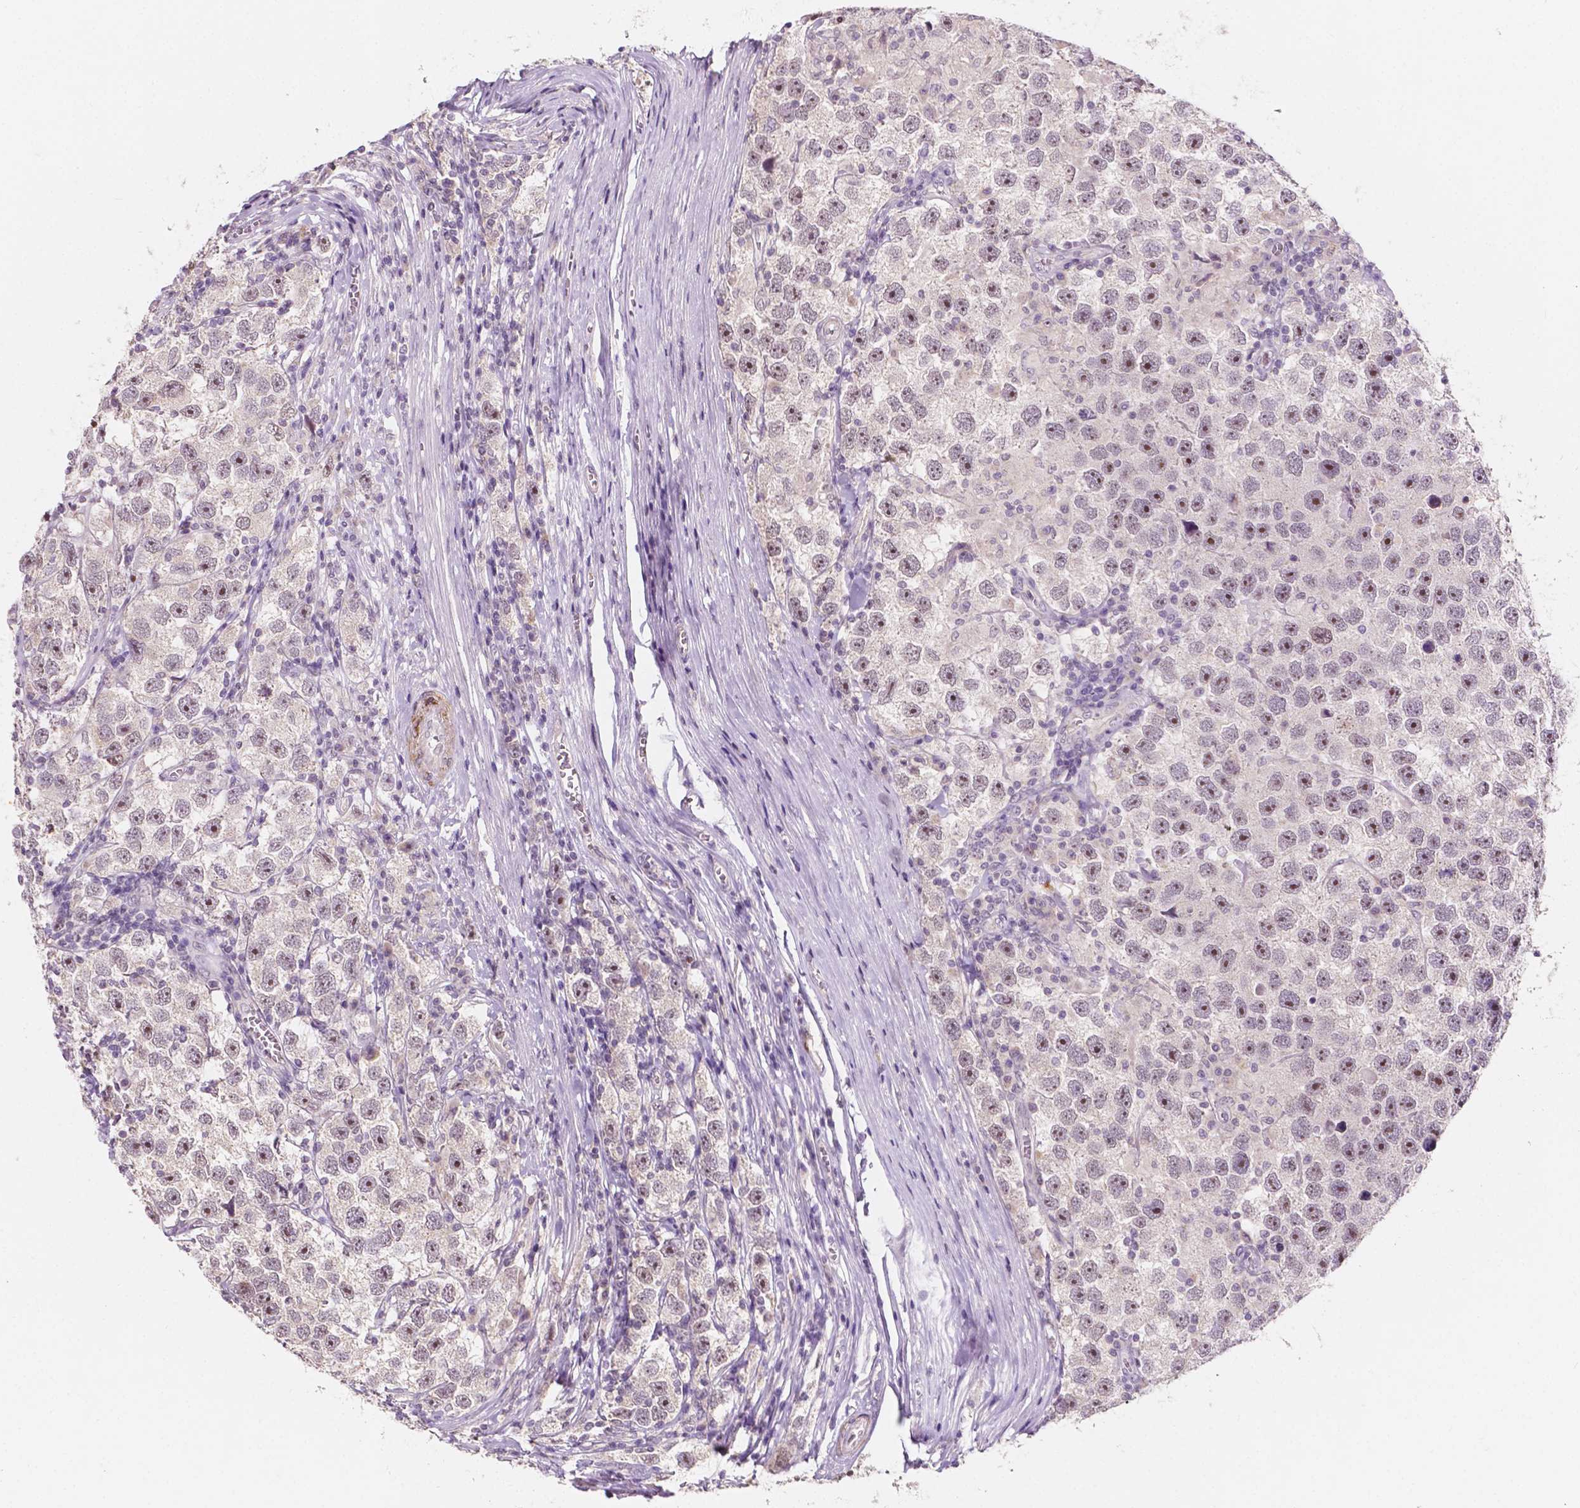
{"staining": {"intensity": "moderate", "quantity": "25%-75%", "location": "nuclear"}, "tissue": "testis cancer", "cell_type": "Tumor cells", "image_type": "cancer", "snomed": [{"axis": "morphology", "description": "Seminoma, NOS"}, {"axis": "topography", "description": "Testis"}], "caption": "Protein expression analysis of human testis seminoma reveals moderate nuclear staining in about 25%-75% of tumor cells. (Brightfield microscopy of DAB IHC at high magnification).", "gene": "SIRT2", "patient": {"sex": "male", "age": 26}}